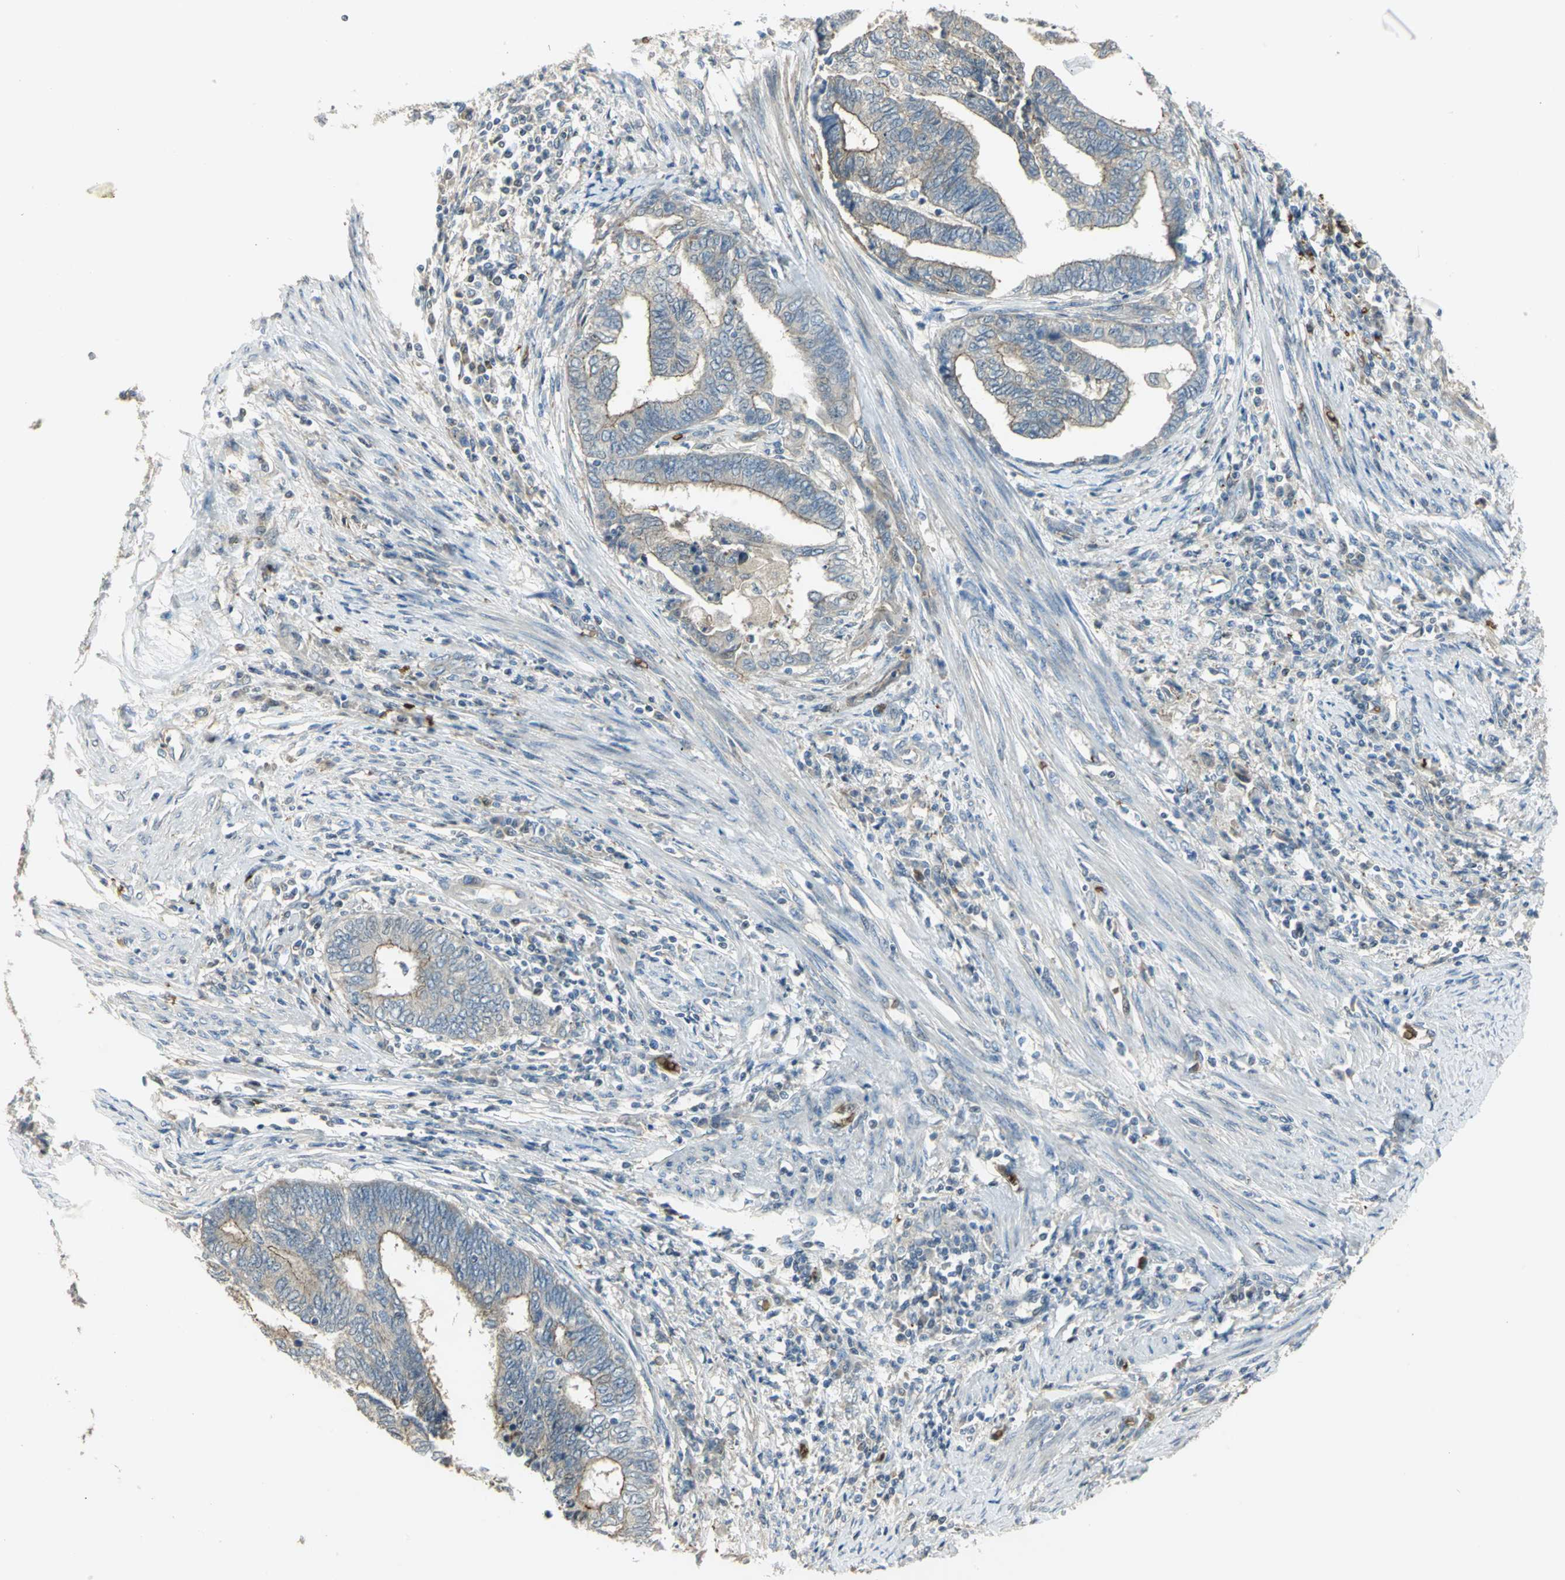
{"staining": {"intensity": "moderate", "quantity": ">75%", "location": "cytoplasmic/membranous"}, "tissue": "endometrial cancer", "cell_type": "Tumor cells", "image_type": "cancer", "snomed": [{"axis": "morphology", "description": "Adenocarcinoma, NOS"}, {"axis": "topography", "description": "Uterus"}, {"axis": "topography", "description": "Endometrium"}], "caption": "Immunohistochemistry of human adenocarcinoma (endometrial) displays medium levels of moderate cytoplasmic/membranous positivity in approximately >75% of tumor cells.", "gene": "ANK1", "patient": {"sex": "female", "age": 70}}